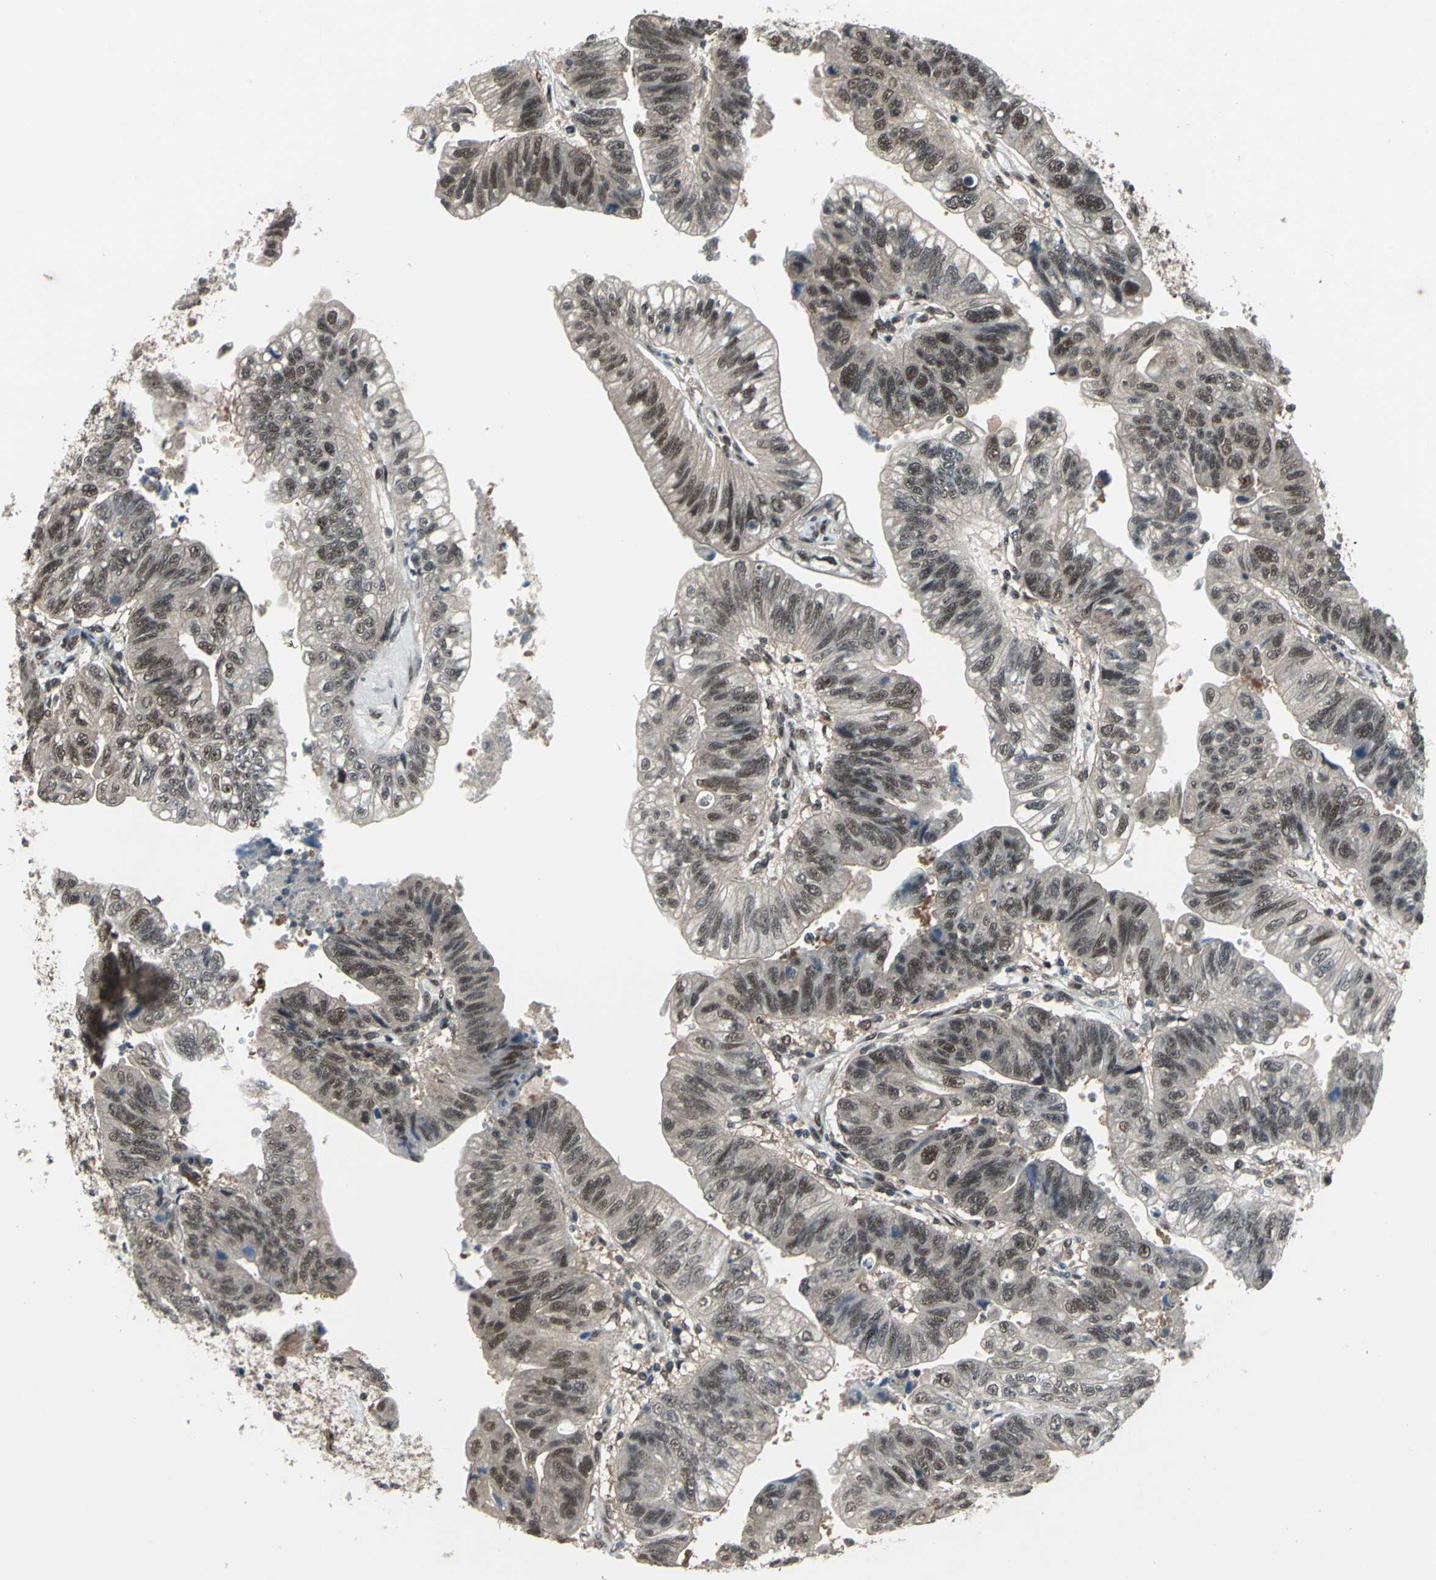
{"staining": {"intensity": "weak", "quantity": ">75%", "location": "cytoplasmic/membranous,nuclear"}, "tissue": "stomach cancer", "cell_type": "Tumor cells", "image_type": "cancer", "snomed": [{"axis": "morphology", "description": "Adenocarcinoma, NOS"}, {"axis": "topography", "description": "Stomach"}], "caption": "Human stomach cancer stained with a protein marker exhibits weak staining in tumor cells.", "gene": "COPS5", "patient": {"sex": "male", "age": 59}}